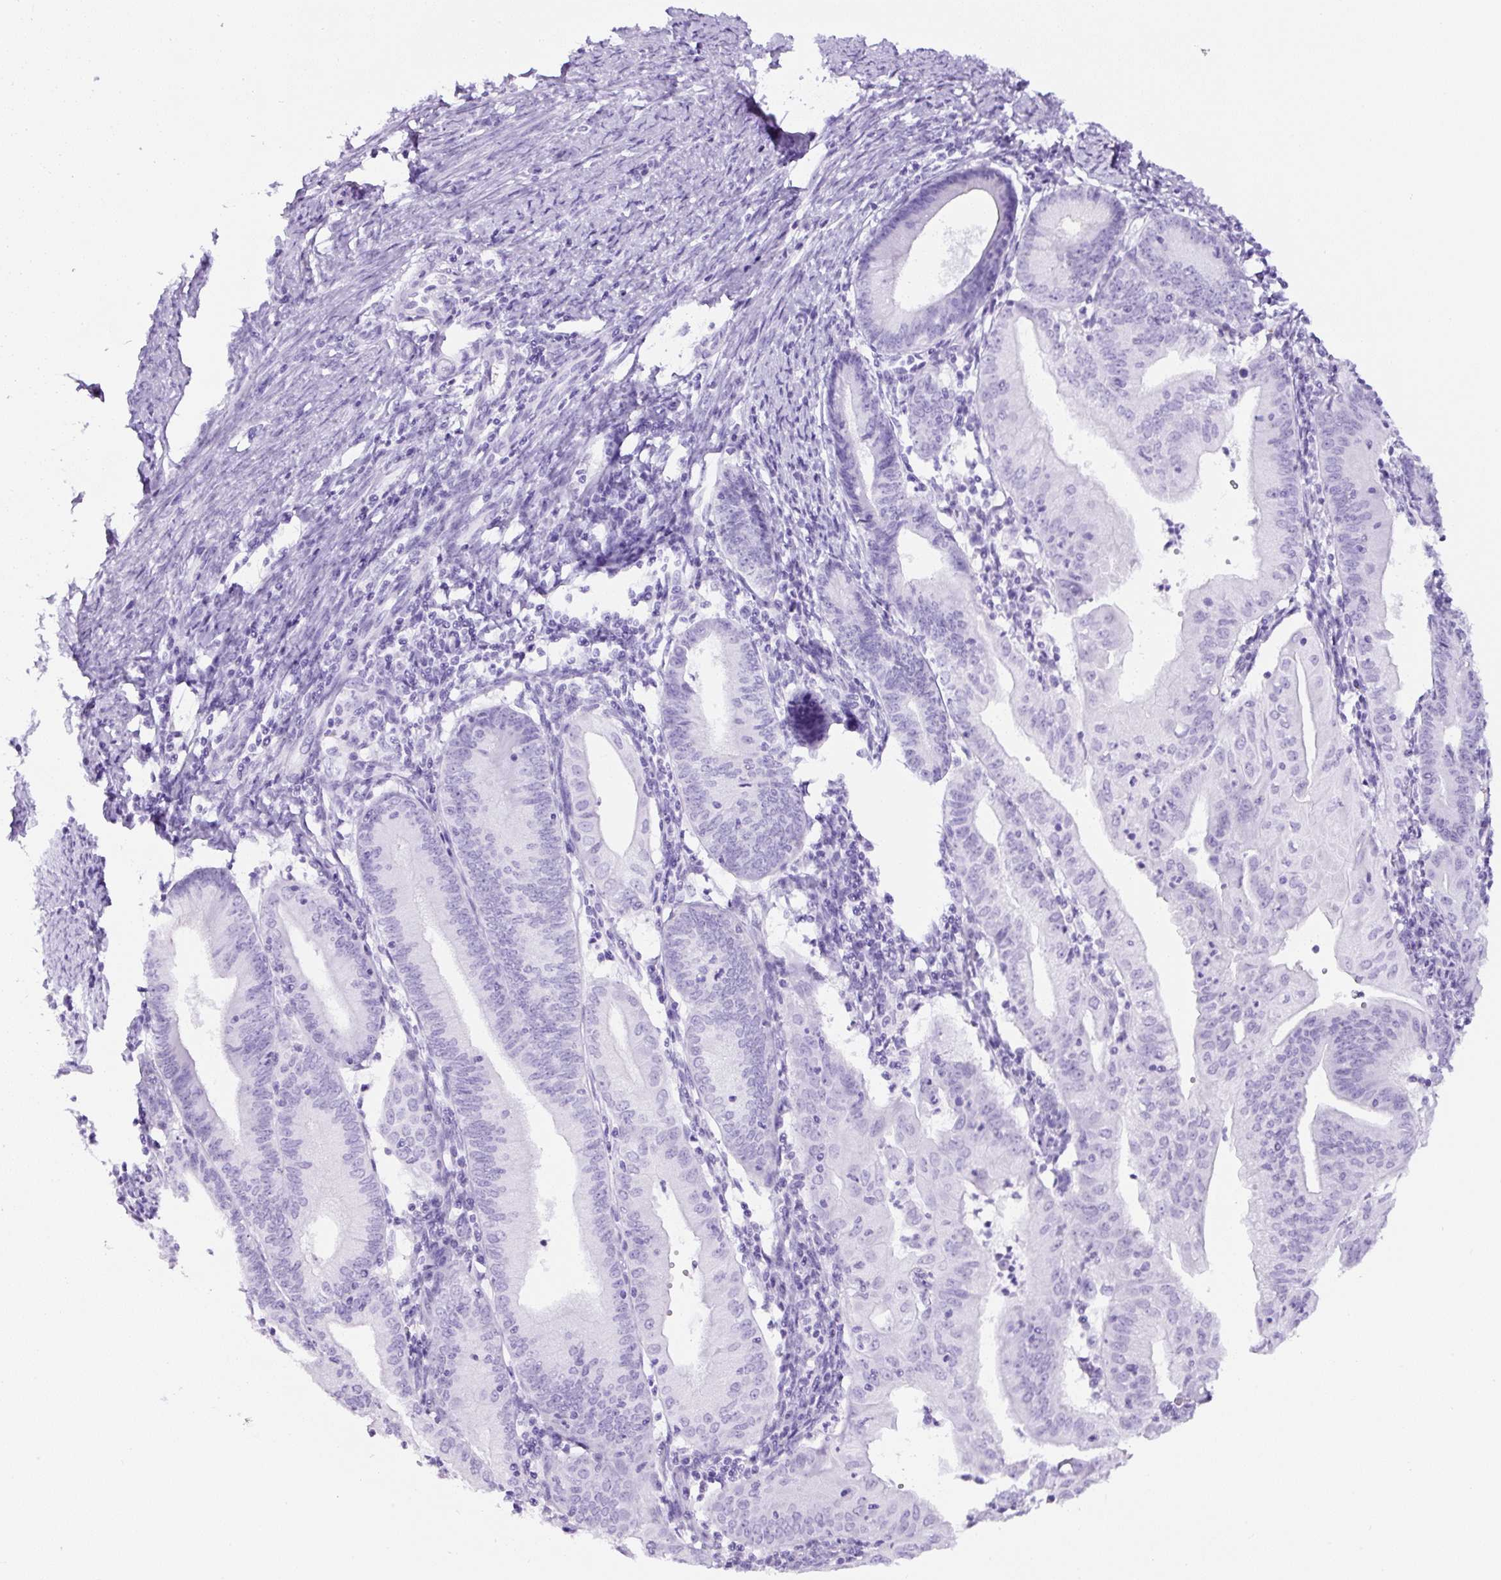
{"staining": {"intensity": "negative", "quantity": "none", "location": "none"}, "tissue": "endometrial cancer", "cell_type": "Tumor cells", "image_type": "cancer", "snomed": [{"axis": "morphology", "description": "Adenocarcinoma, NOS"}, {"axis": "topography", "description": "Endometrium"}], "caption": "Histopathology image shows no protein expression in tumor cells of adenocarcinoma (endometrial) tissue.", "gene": "TMEM200B", "patient": {"sex": "female", "age": 60}}